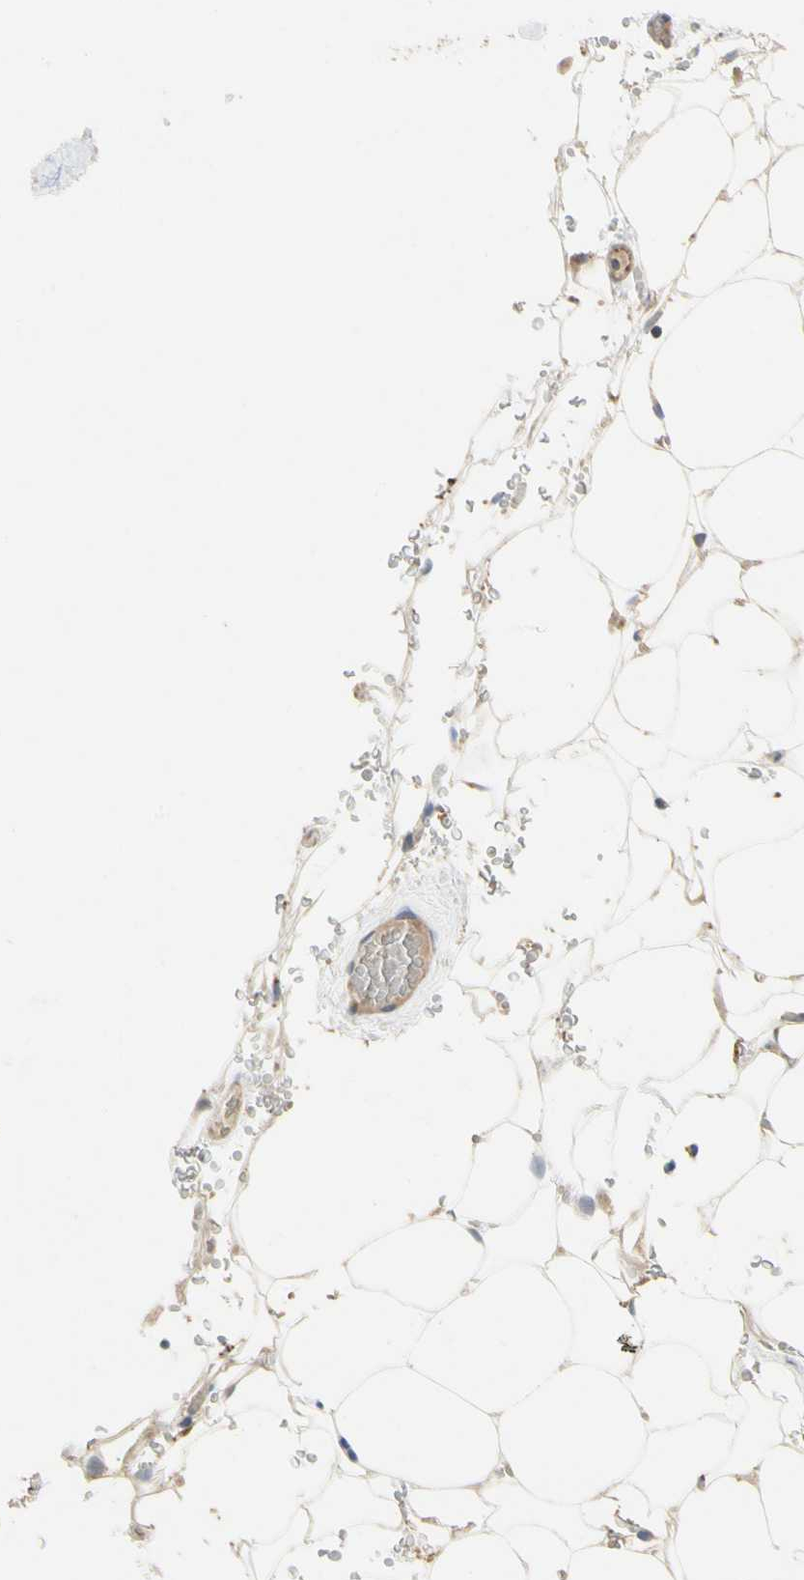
{"staining": {"intensity": "moderate", "quantity": ">75%", "location": "cytoplasmic/membranous"}, "tissue": "adipose tissue", "cell_type": "Adipocytes", "image_type": "normal", "snomed": [{"axis": "morphology", "description": "Normal tissue, NOS"}, {"axis": "topography", "description": "Peripheral nerve tissue"}], "caption": "Immunohistochemistry (DAB) staining of benign adipose tissue demonstrates moderate cytoplasmic/membranous protein staining in approximately >75% of adipocytes.", "gene": "KLHDC8B", "patient": {"sex": "male", "age": 70}}